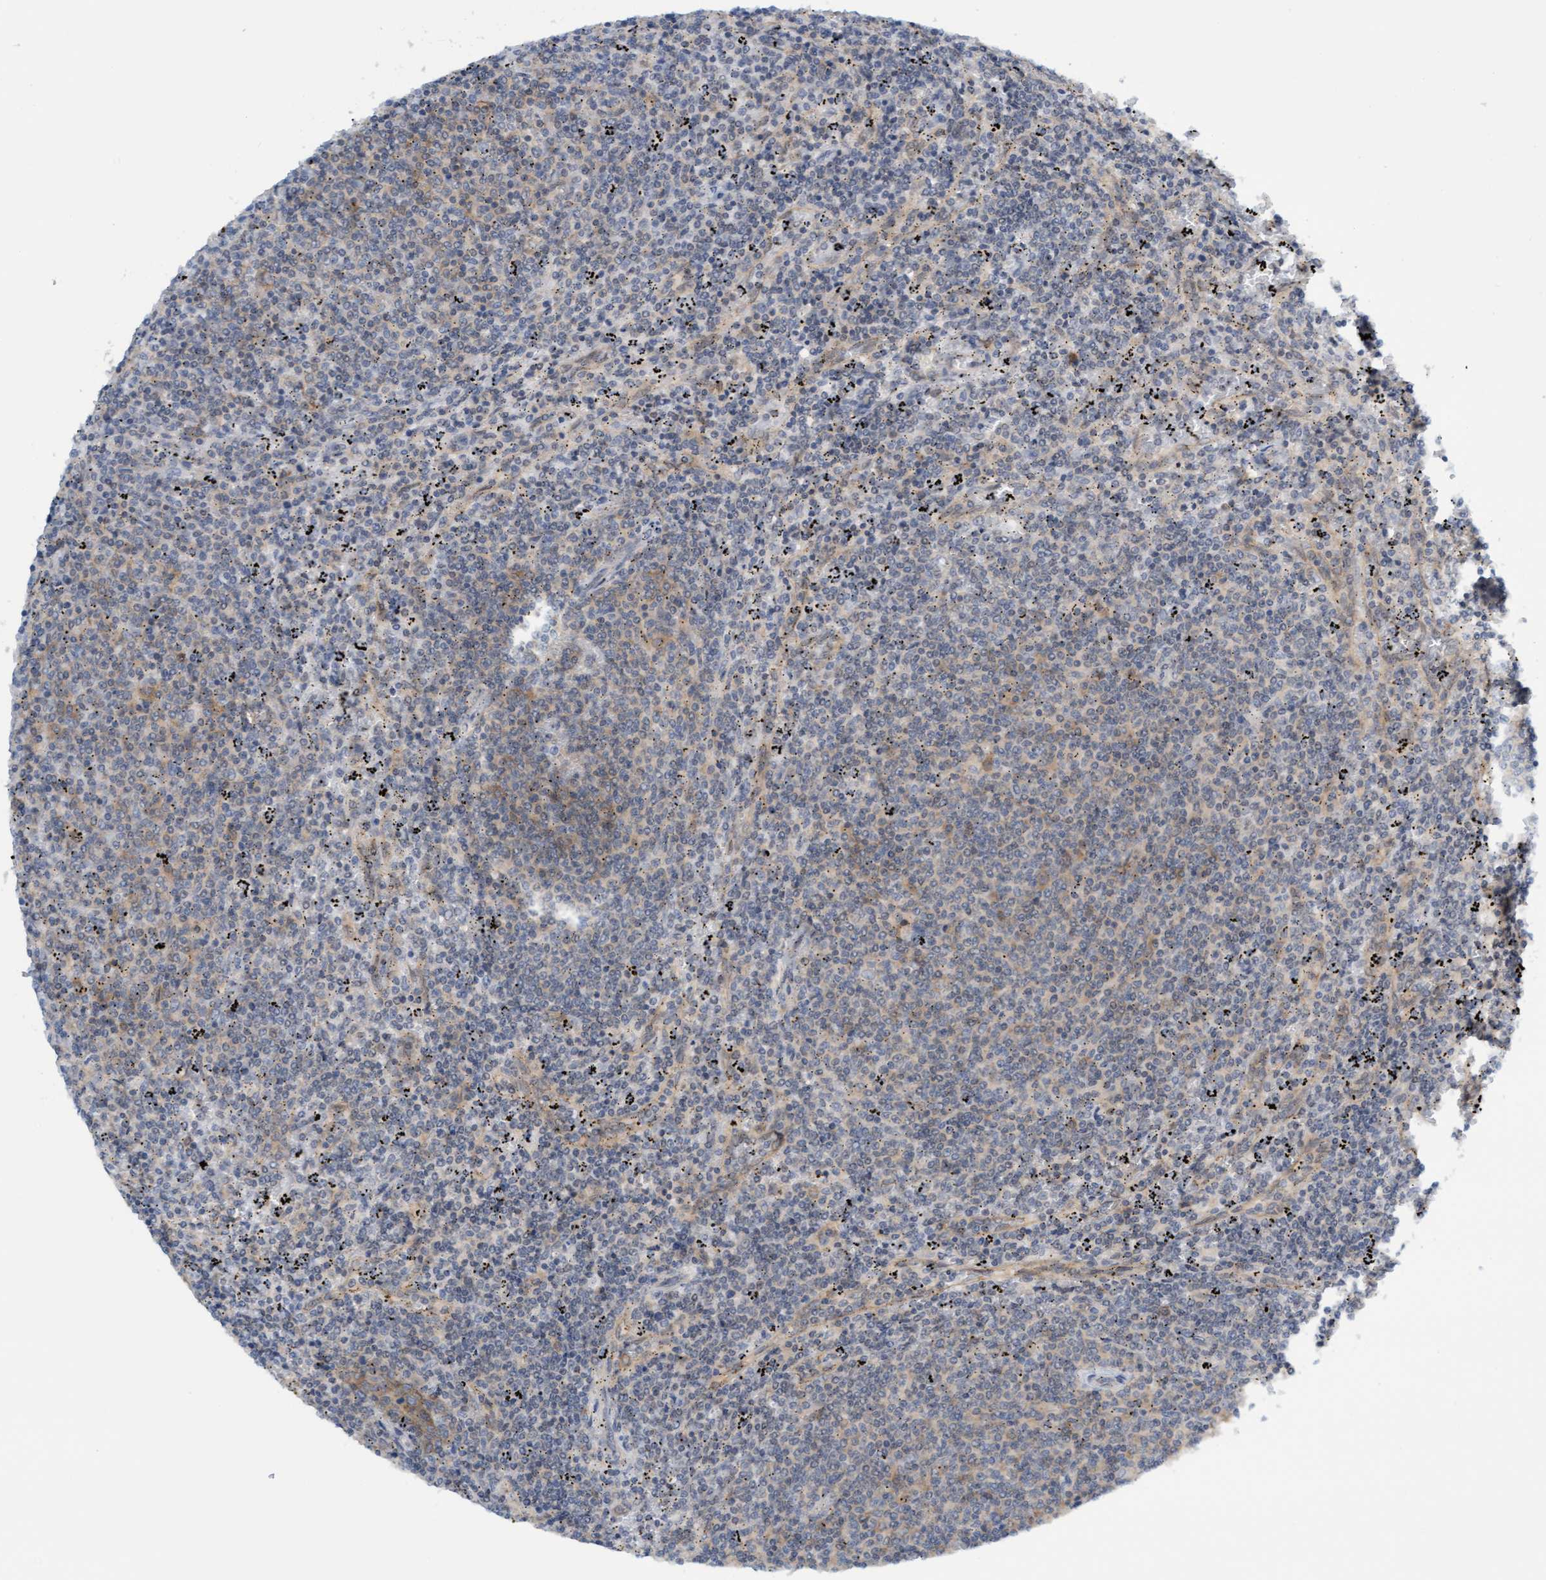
{"staining": {"intensity": "weak", "quantity": "25%-75%", "location": "cytoplasmic/membranous"}, "tissue": "lymphoma", "cell_type": "Tumor cells", "image_type": "cancer", "snomed": [{"axis": "morphology", "description": "Malignant lymphoma, non-Hodgkin's type, Low grade"}, {"axis": "topography", "description": "Spleen"}], "caption": "Human low-grade malignant lymphoma, non-Hodgkin's type stained with a brown dye reveals weak cytoplasmic/membranous positive expression in approximately 25%-75% of tumor cells.", "gene": "AMZ2", "patient": {"sex": "female", "age": 50}}